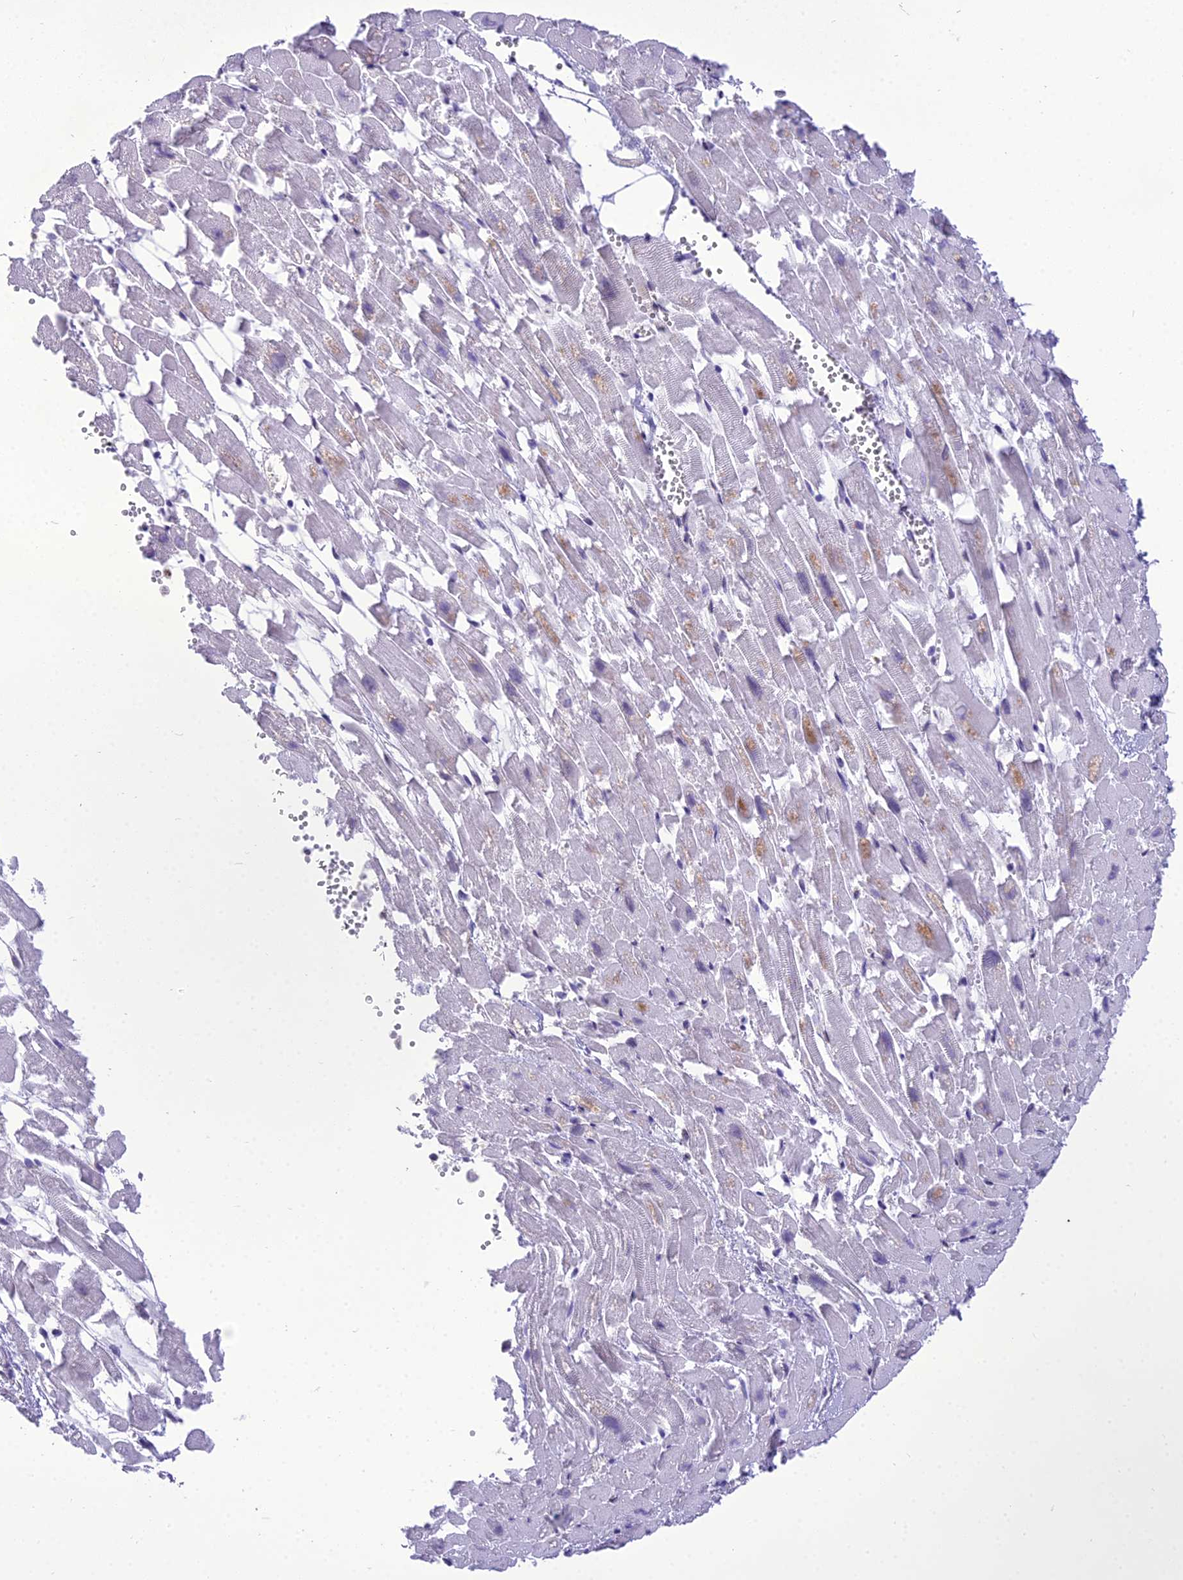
{"staining": {"intensity": "weak", "quantity": "25%-75%", "location": "nuclear"}, "tissue": "heart muscle", "cell_type": "Cardiomyocytes", "image_type": "normal", "snomed": [{"axis": "morphology", "description": "Normal tissue, NOS"}, {"axis": "topography", "description": "Heart"}], "caption": "High-power microscopy captured an immunohistochemistry micrograph of normal heart muscle, revealing weak nuclear staining in about 25%-75% of cardiomyocytes.", "gene": "SH3RF3", "patient": {"sex": "female", "age": 64}}